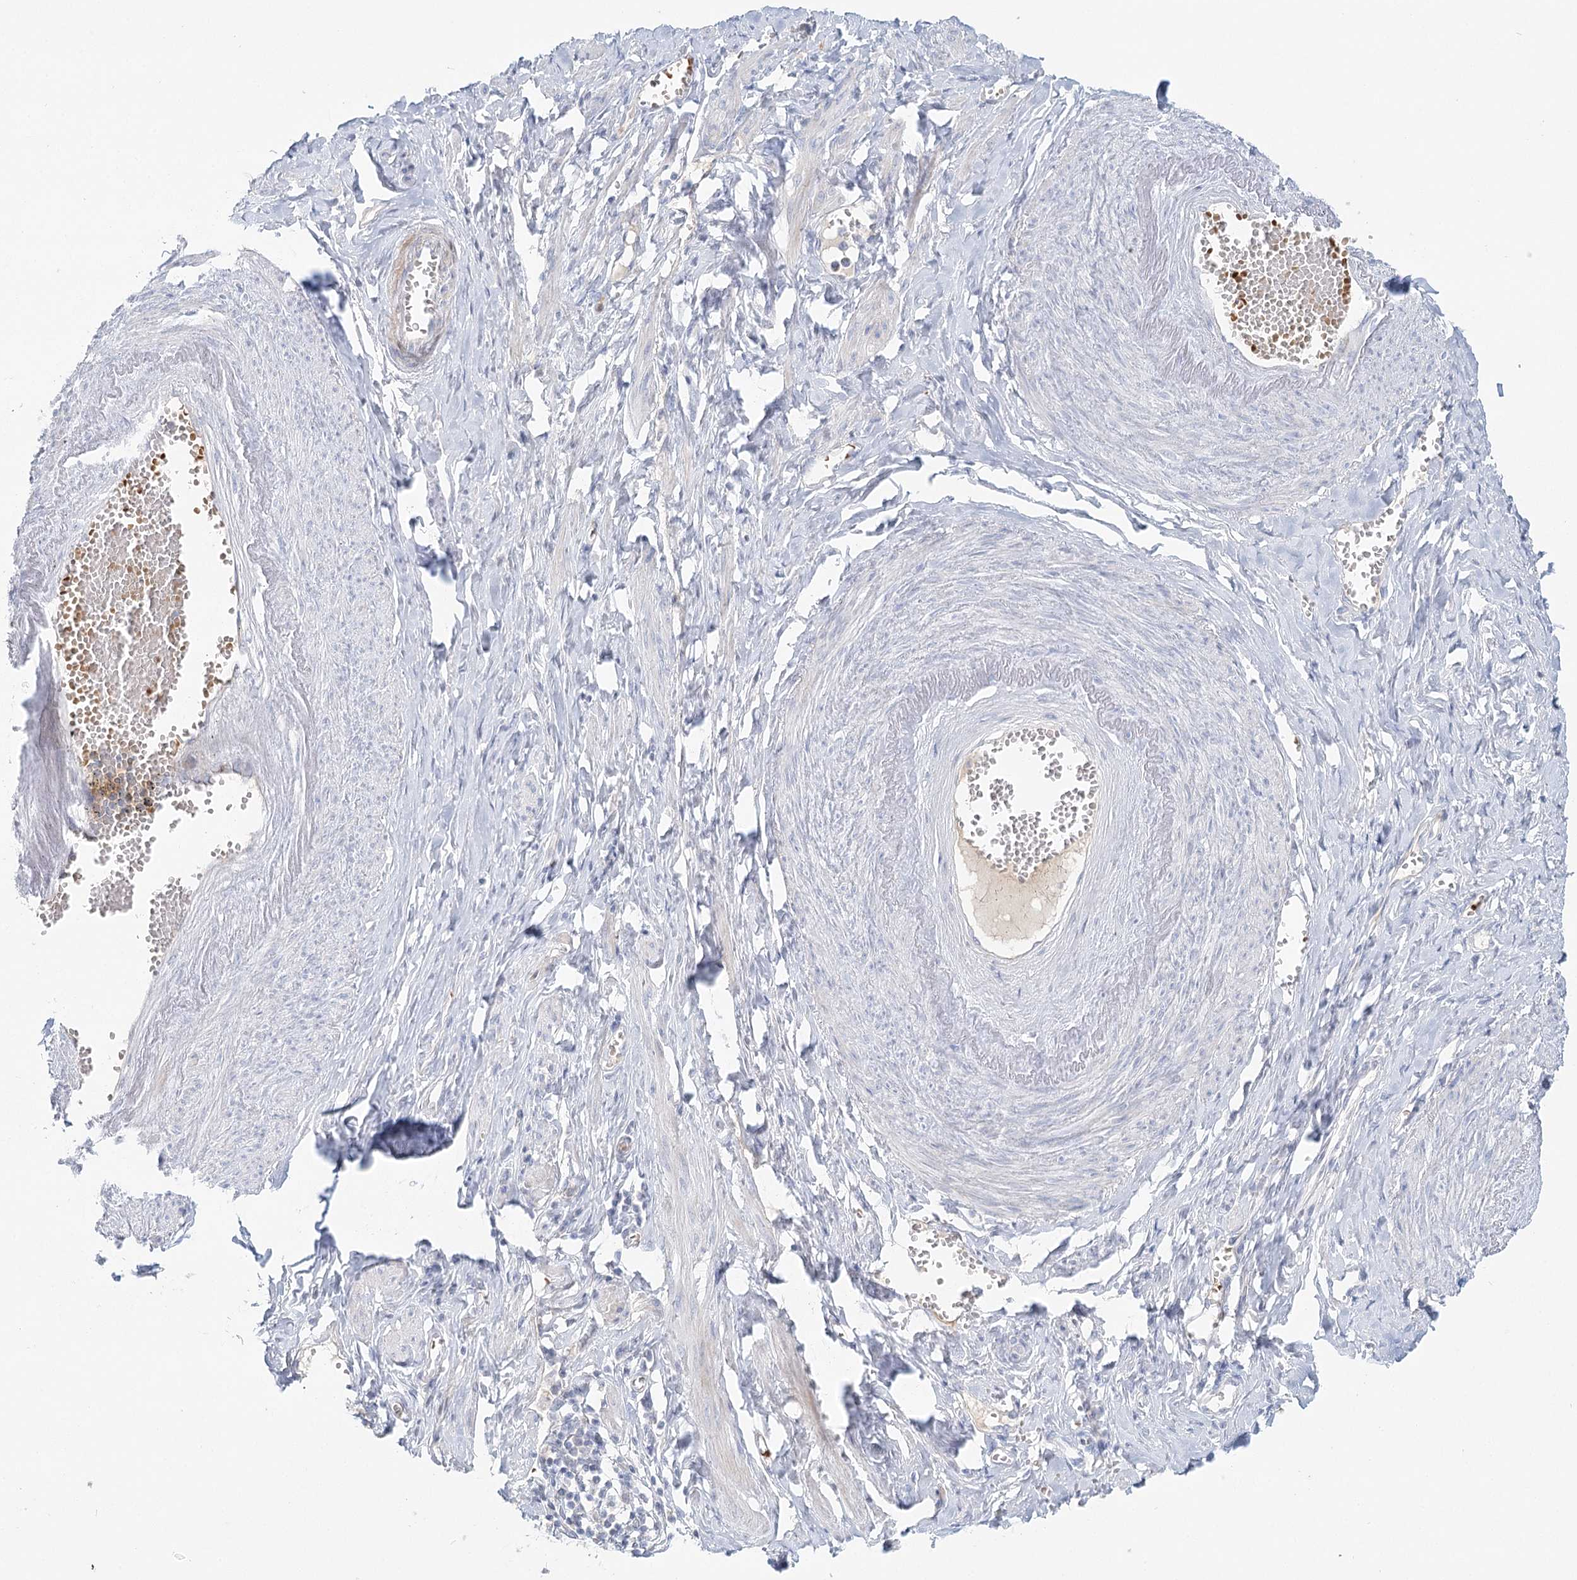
{"staining": {"intensity": "negative", "quantity": "none", "location": "none"}, "tissue": "adipose tissue", "cell_type": "Adipocytes", "image_type": "normal", "snomed": [{"axis": "morphology", "description": "Normal tissue, NOS"}, {"axis": "topography", "description": "Vascular tissue"}, {"axis": "topography", "description": "Fallopian tube"}, {"axis": "topography", "description": "Ovary"}], "caption": "Adipocytes show no significant expression in normal adipose tissue. (Stains: DAB immunohistochemistry (IHC) with hematoxylin counter stain, Microscopy: brightfield microscopy at high magnification).", "gene": "DMGDH", "patient": {"sex": "female", "age": 67}}